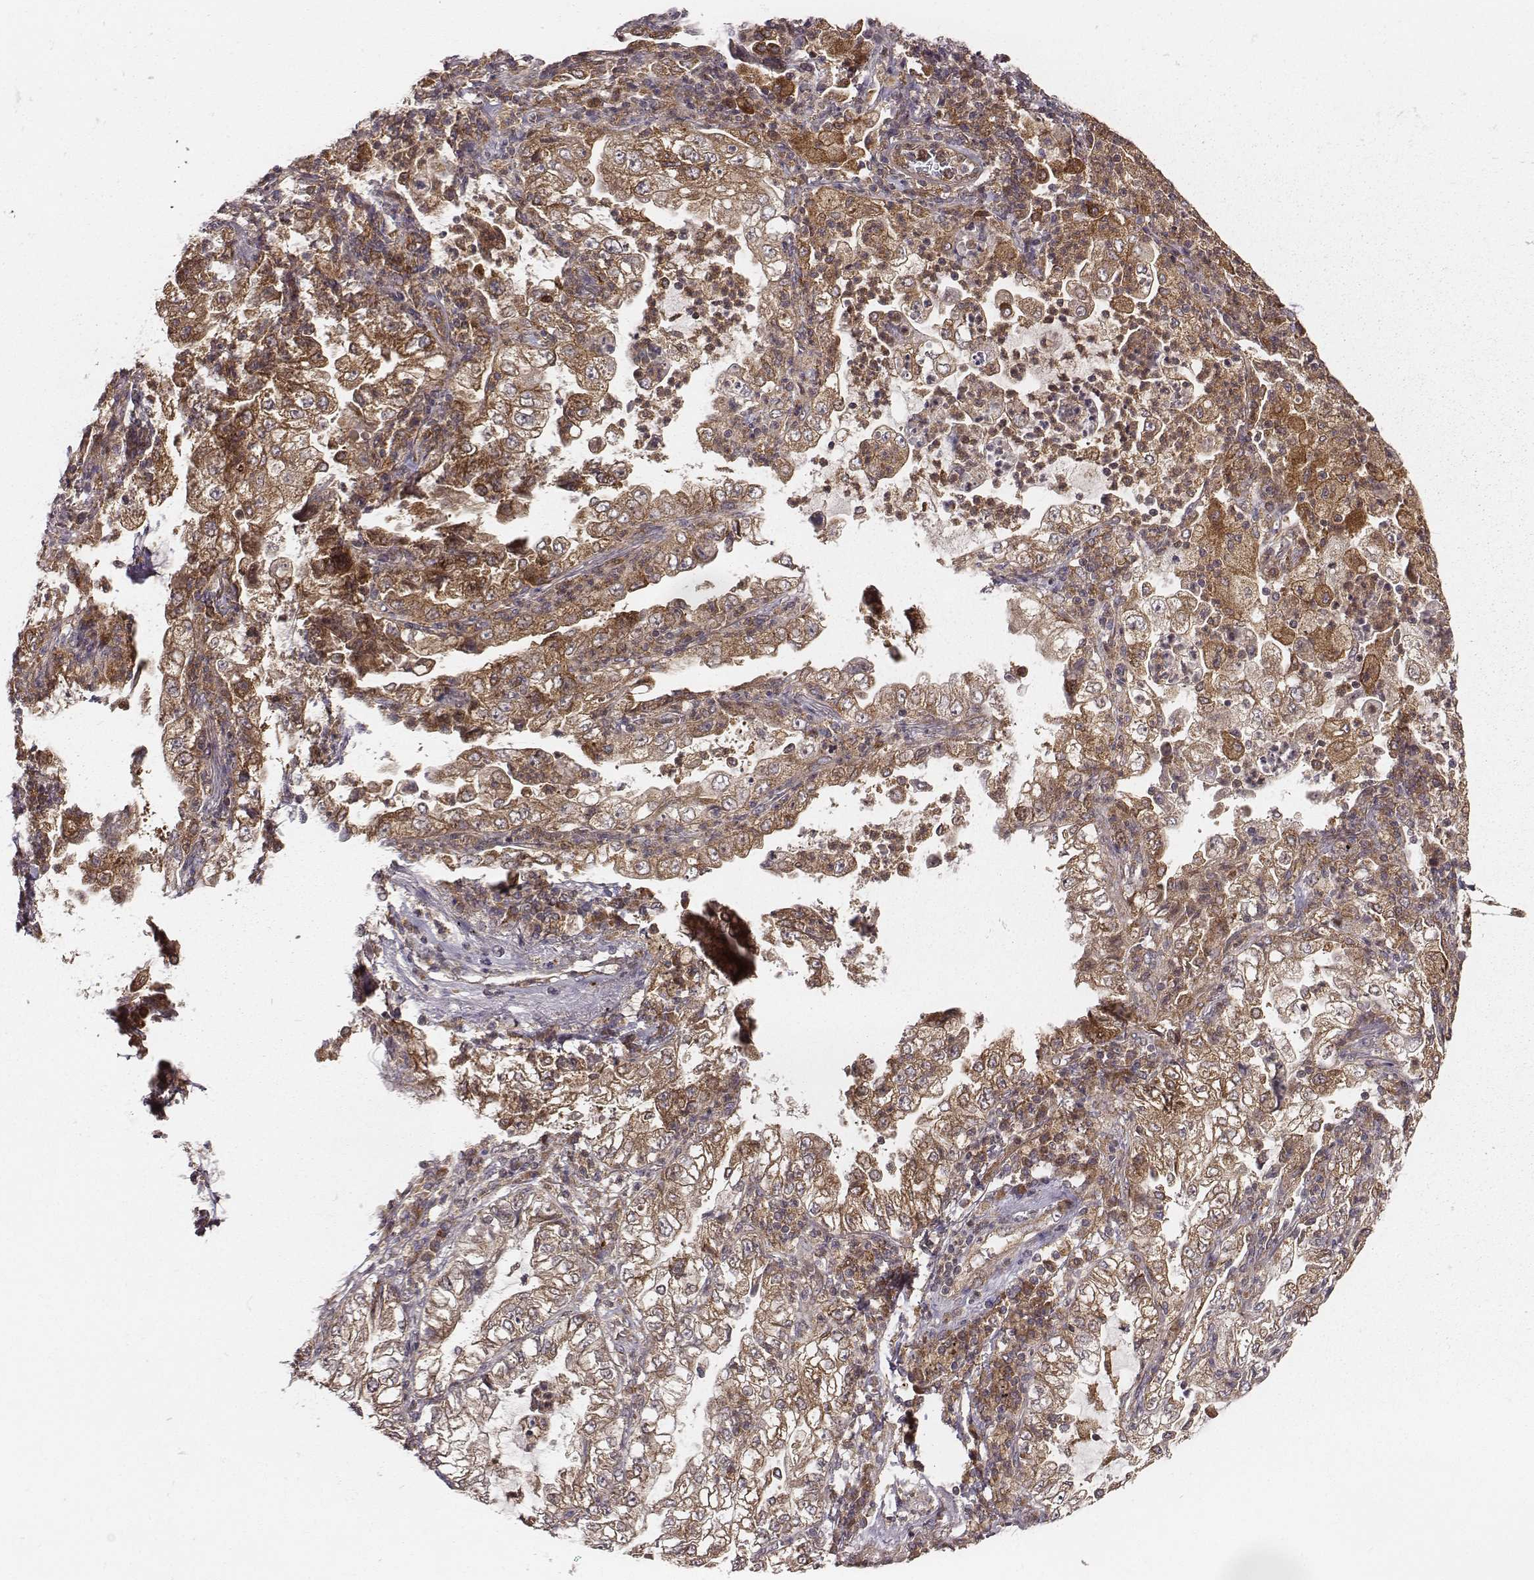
{"staining": {"intensity": "moderate", "quantity": ">75%", "location": "cytoplasmic/membranous"}, "tissue": "lung cancer", "cell_type": "Tumor cells", "image_type": "cancer", "snomed": [{"axis": "morphology", "description": "Adenocarcinoma, NOS"}, {"axis": "topography", "description": "Lung"}], "caption": "Protein staining demonstrates moderate cytoplasmic/membranous expression in about >75% of tumor cells in lung cancer (adenocarcinoma).", "gene": "VPS26A", "patient": {"sex": "female", "age": 73}}